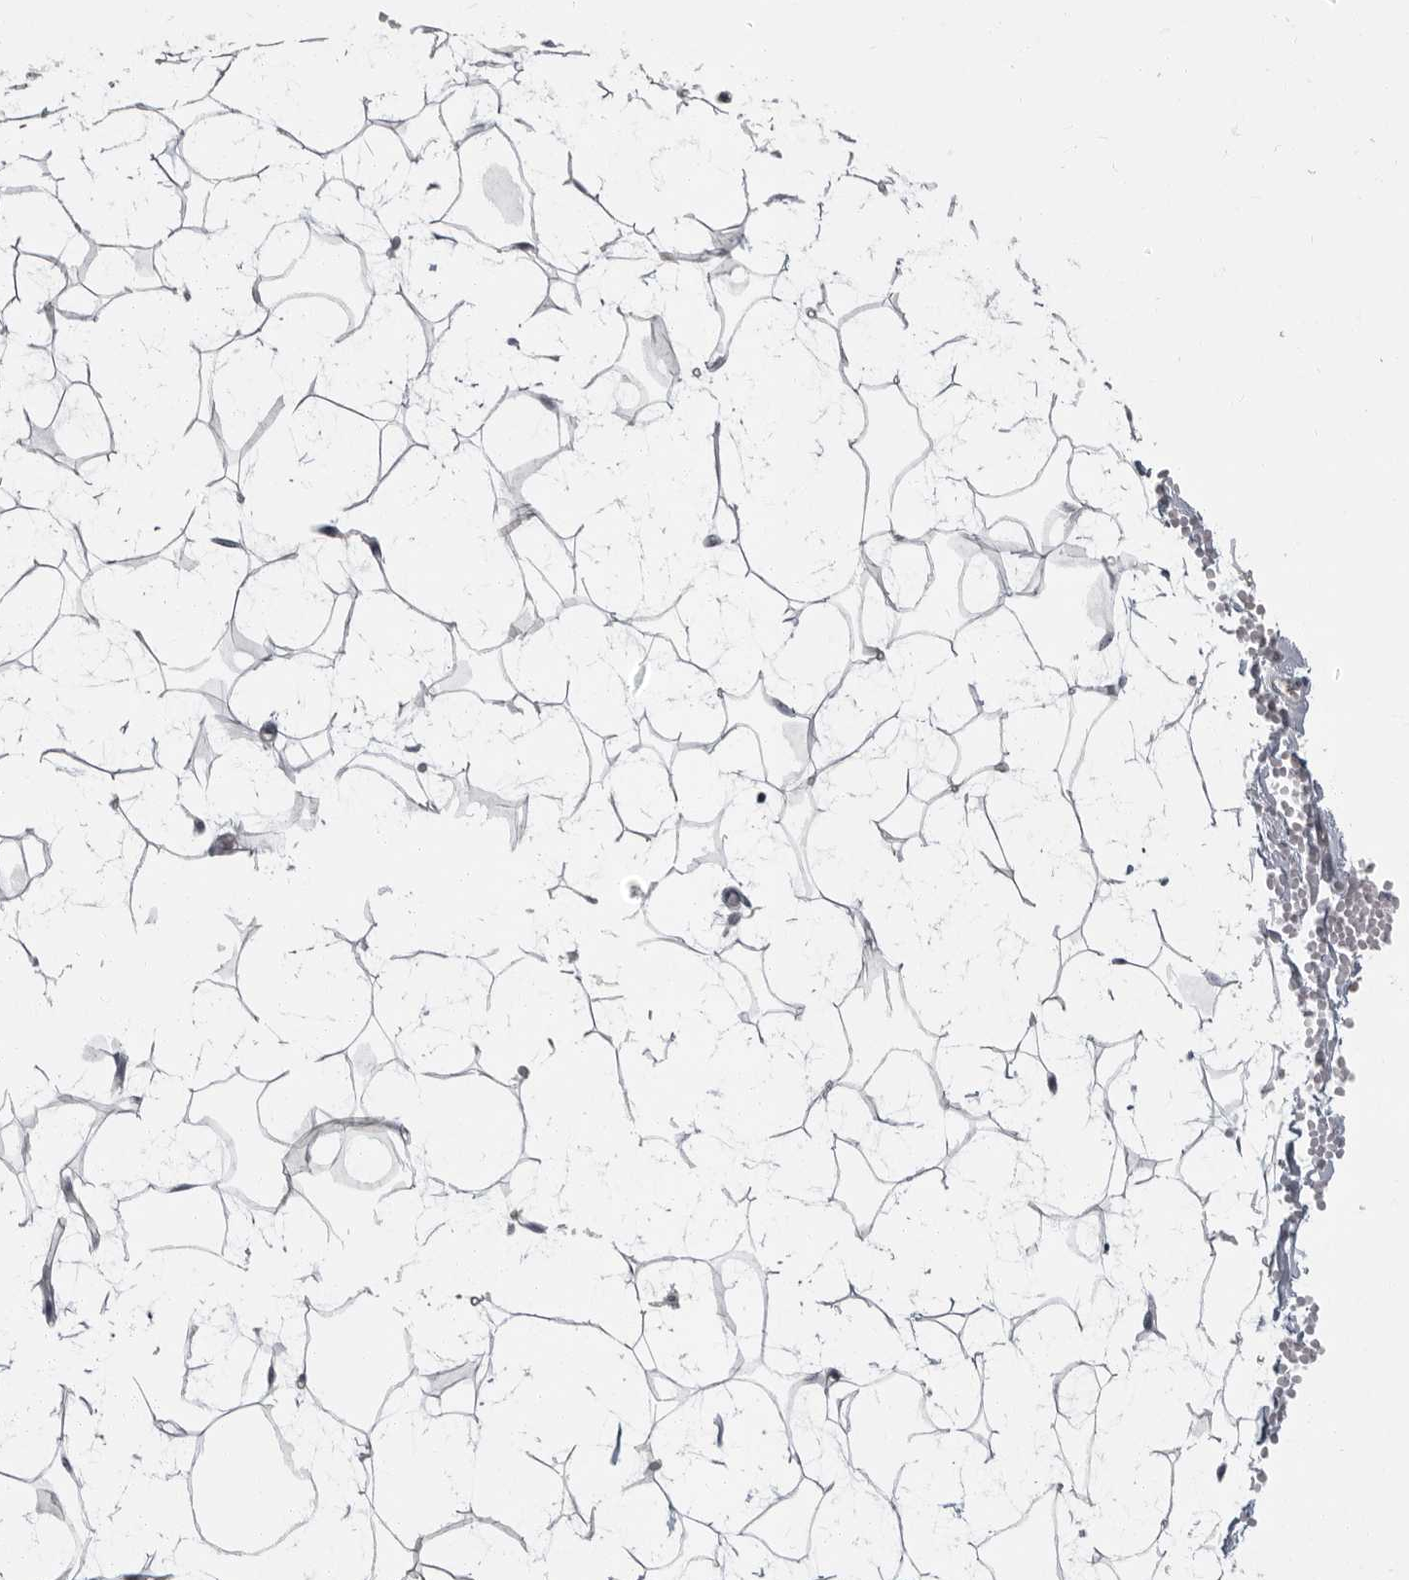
{"staining": {"intensity": "negative", "quantity": "none", "location": "none"}, "tissue": "adipose tissue", "cell_type": "Adipocytes", "image_type": "normal", "snomed": [{"axis": "morphology", "description": "Normal tissue, NOS"}, {"axis": "topography", "description": "Breast"}], "caption": "Immunohistochemistry of benign adipose tissue displays no positivity in adipocytes.", "gene": "SLC25A39", "patient": {"sex": "female", "age": 23}}